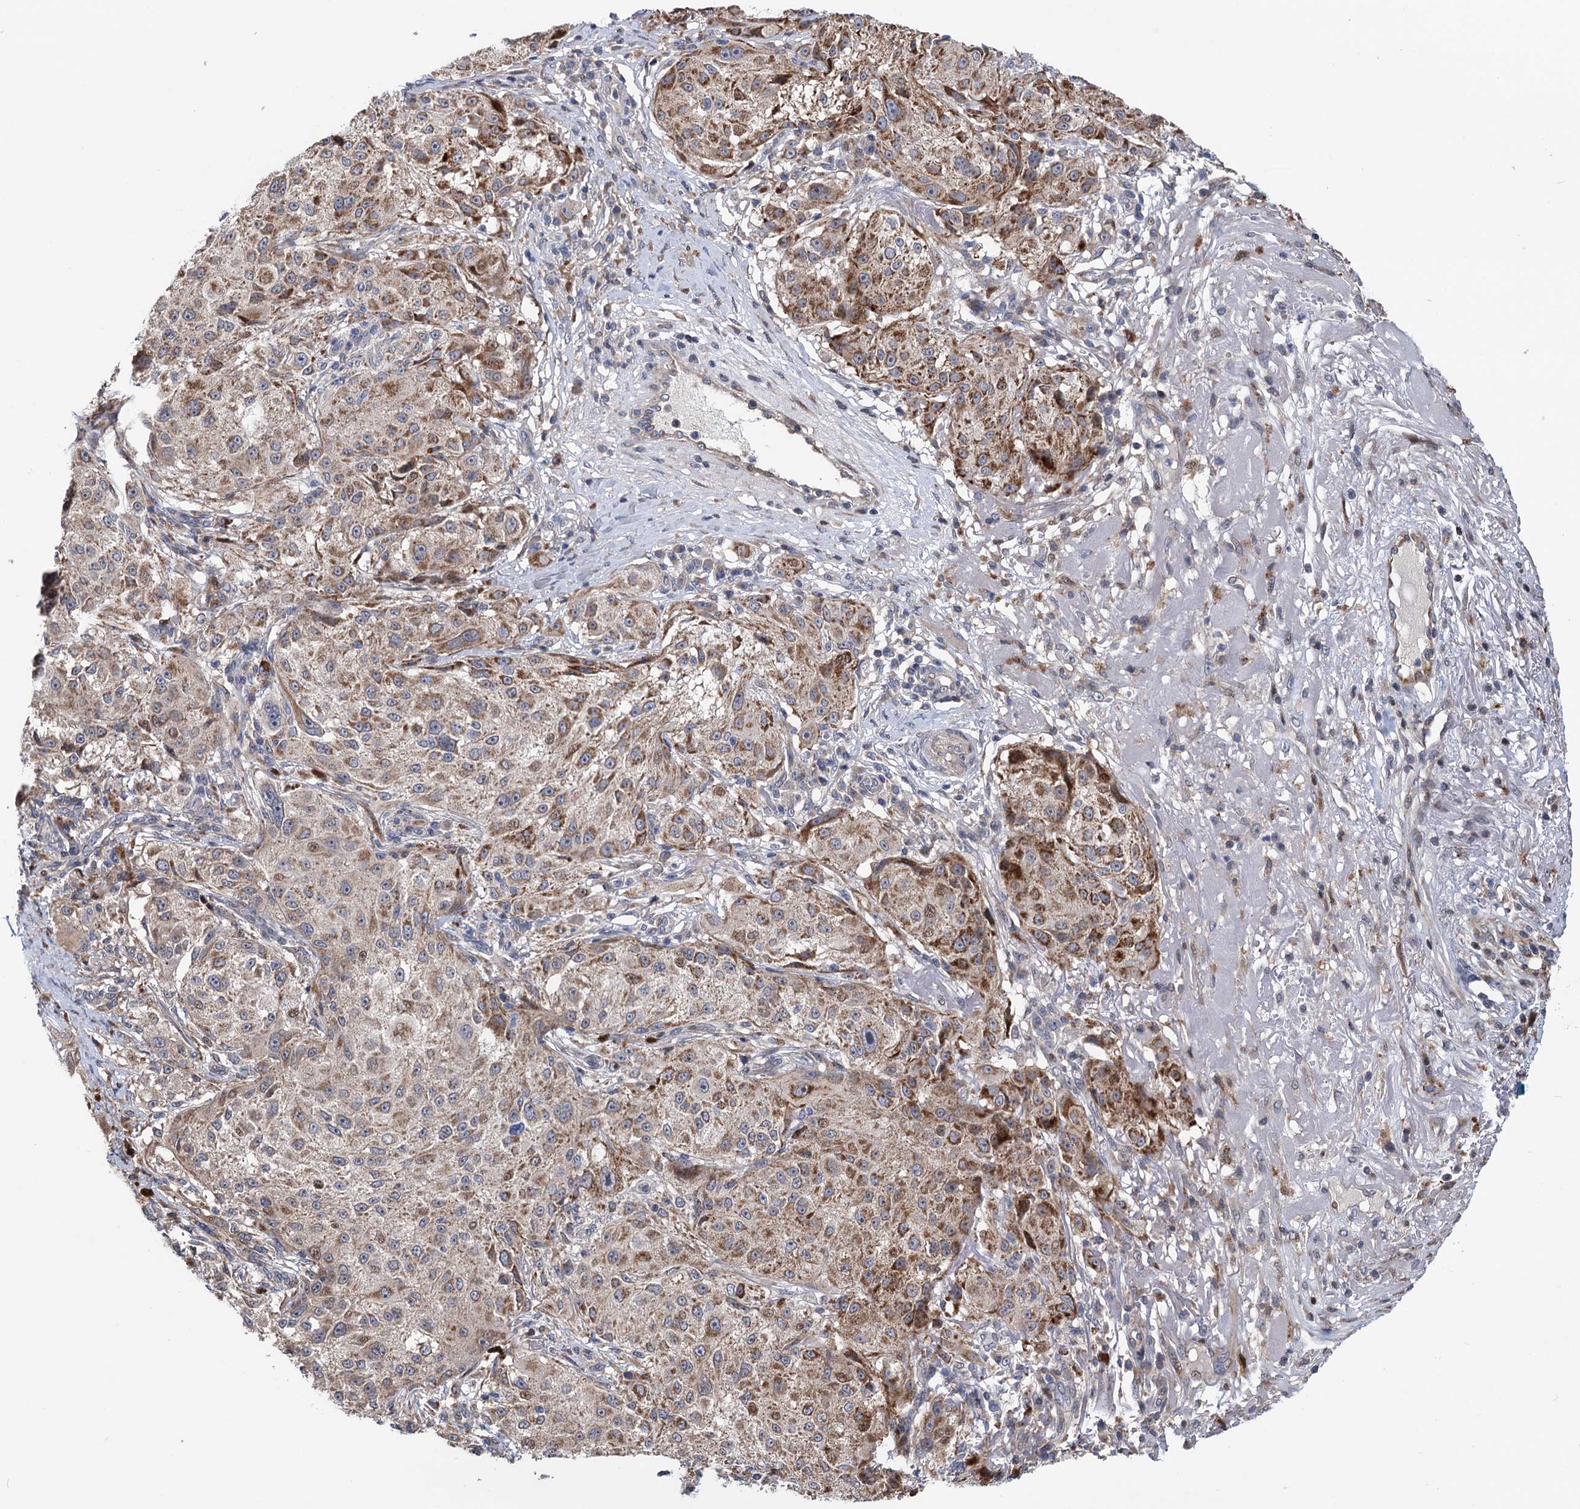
{"staining": {"intensity": "moderate", "quantity": ">75%", "location": "cytoplasmic/membranous"}, "tissue": "melanoma", "cell_type": "Tumor cells", "image_type": "cancer", "snomed": [{"axis": "morphology", "description": "Necrosis, NOS"}, {"axis": "morphology", "description": "Malignant melanoma, NOS"}, {"axis": "topography", "description": "Skin"}], "caption": "IHC staining of malignant melanoma, which reveals medium levels of moderate cytoplasmic/membranous staining in about >75% of tumor cells indicating moderate cytoplasmic/membranous protein staining. The staining was performed using DAB (3,3'-diaminobenzidine) (brown) for protein detection and nuclei were counterstained in hematoxylin (blue).", "gene": "UBR1", "patient": {"sex": "female", "age": 87}}